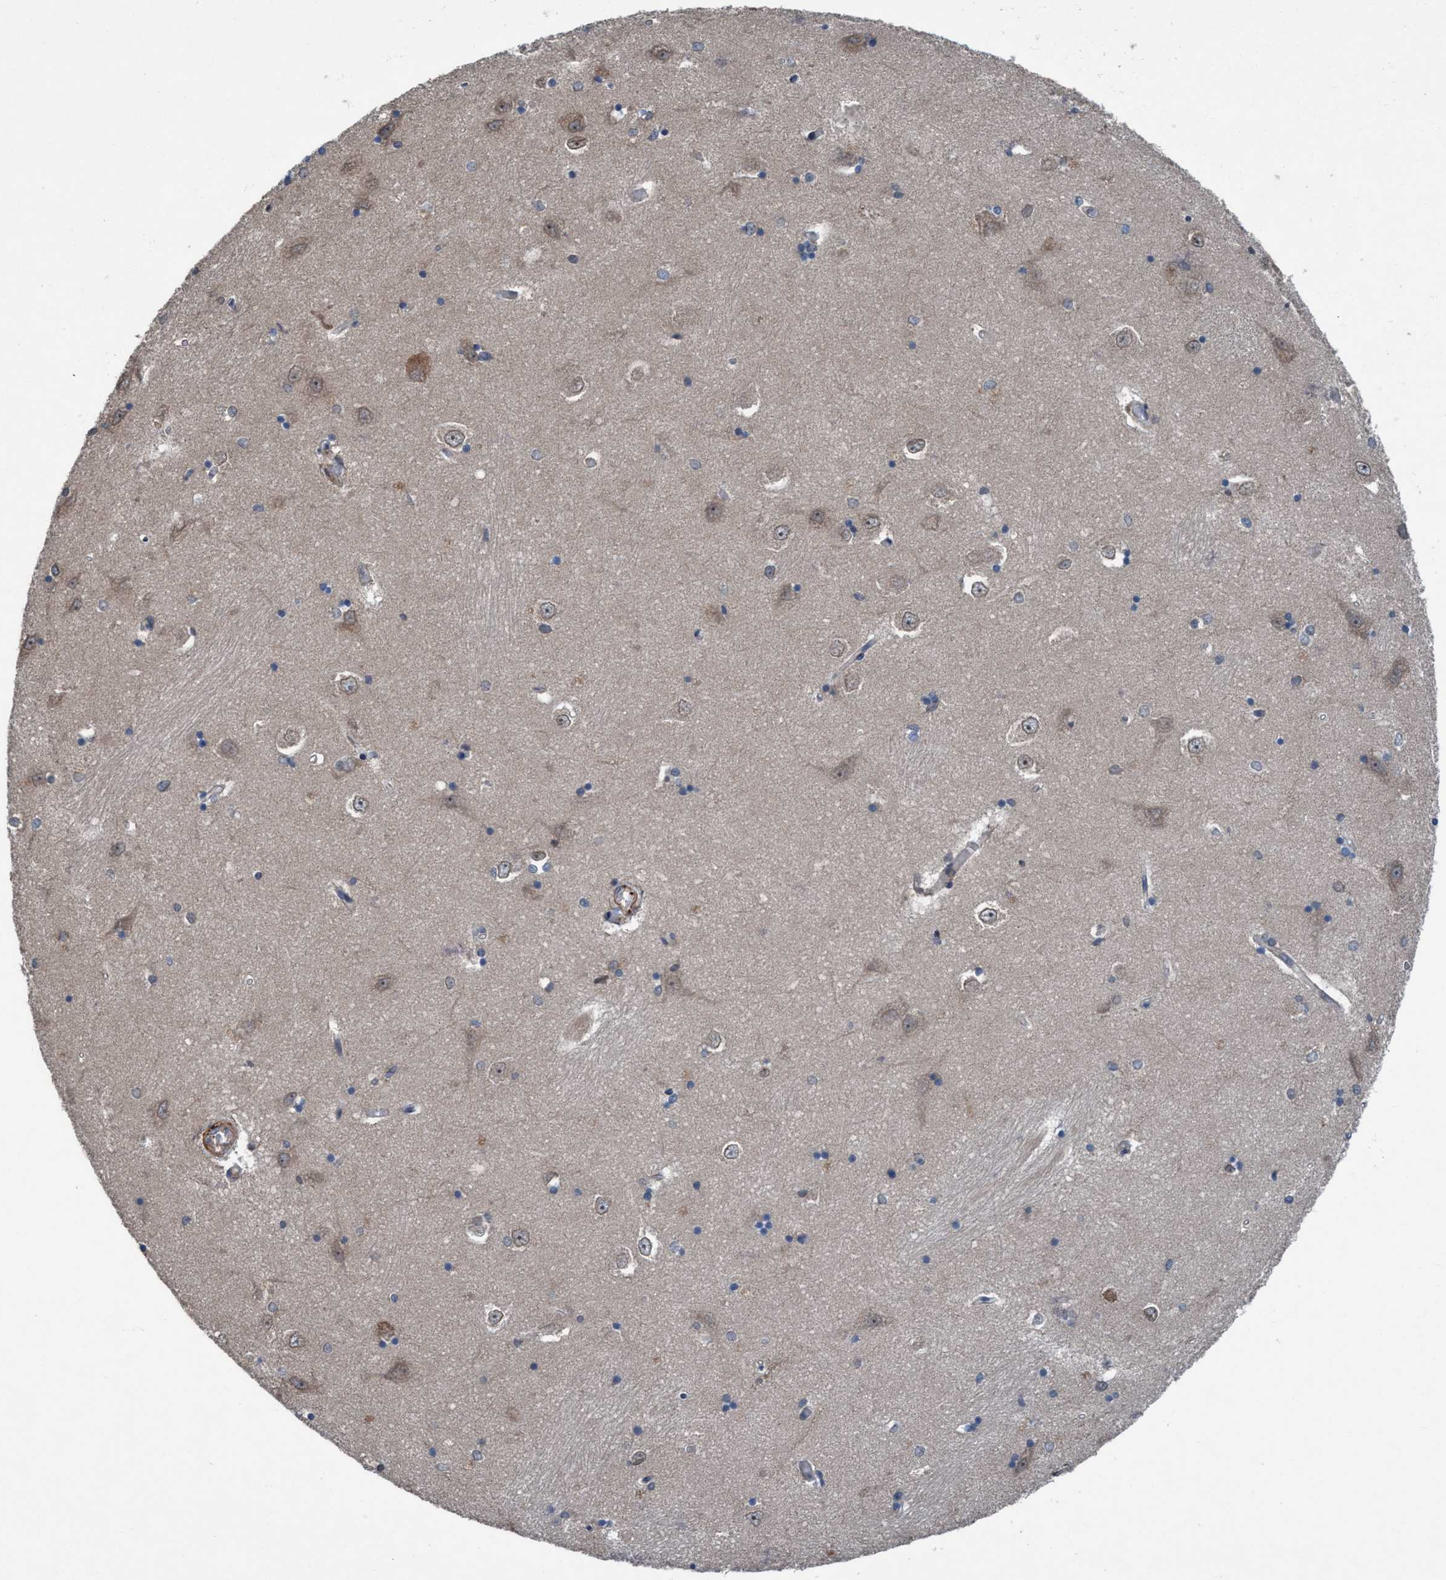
{"staining": {"intensity": "moderate", "quantity": "<25%", "location": "nuclear"}, "tissue": "hippocampus", "cell_type": "Glial cells", "image_type": "normal", "snomed": [{"axis": "morphology", "description": "Normal tissue, NOS"}, {"axis": "topography", "description": "Hippocampus"}], "caption": "Brown immunohistochemical staining in benign human hippocampus exhibits moderate nuclear positivity in approximately <25% of glial cells. (Stains: DAB (3,3'-diaminobenzidine) in brown, nuclei in blue, Microscopy: brightfield microscopy at high magnification).", "gene": "NISCH", "patient": {"sex": "male", "age": 45}}